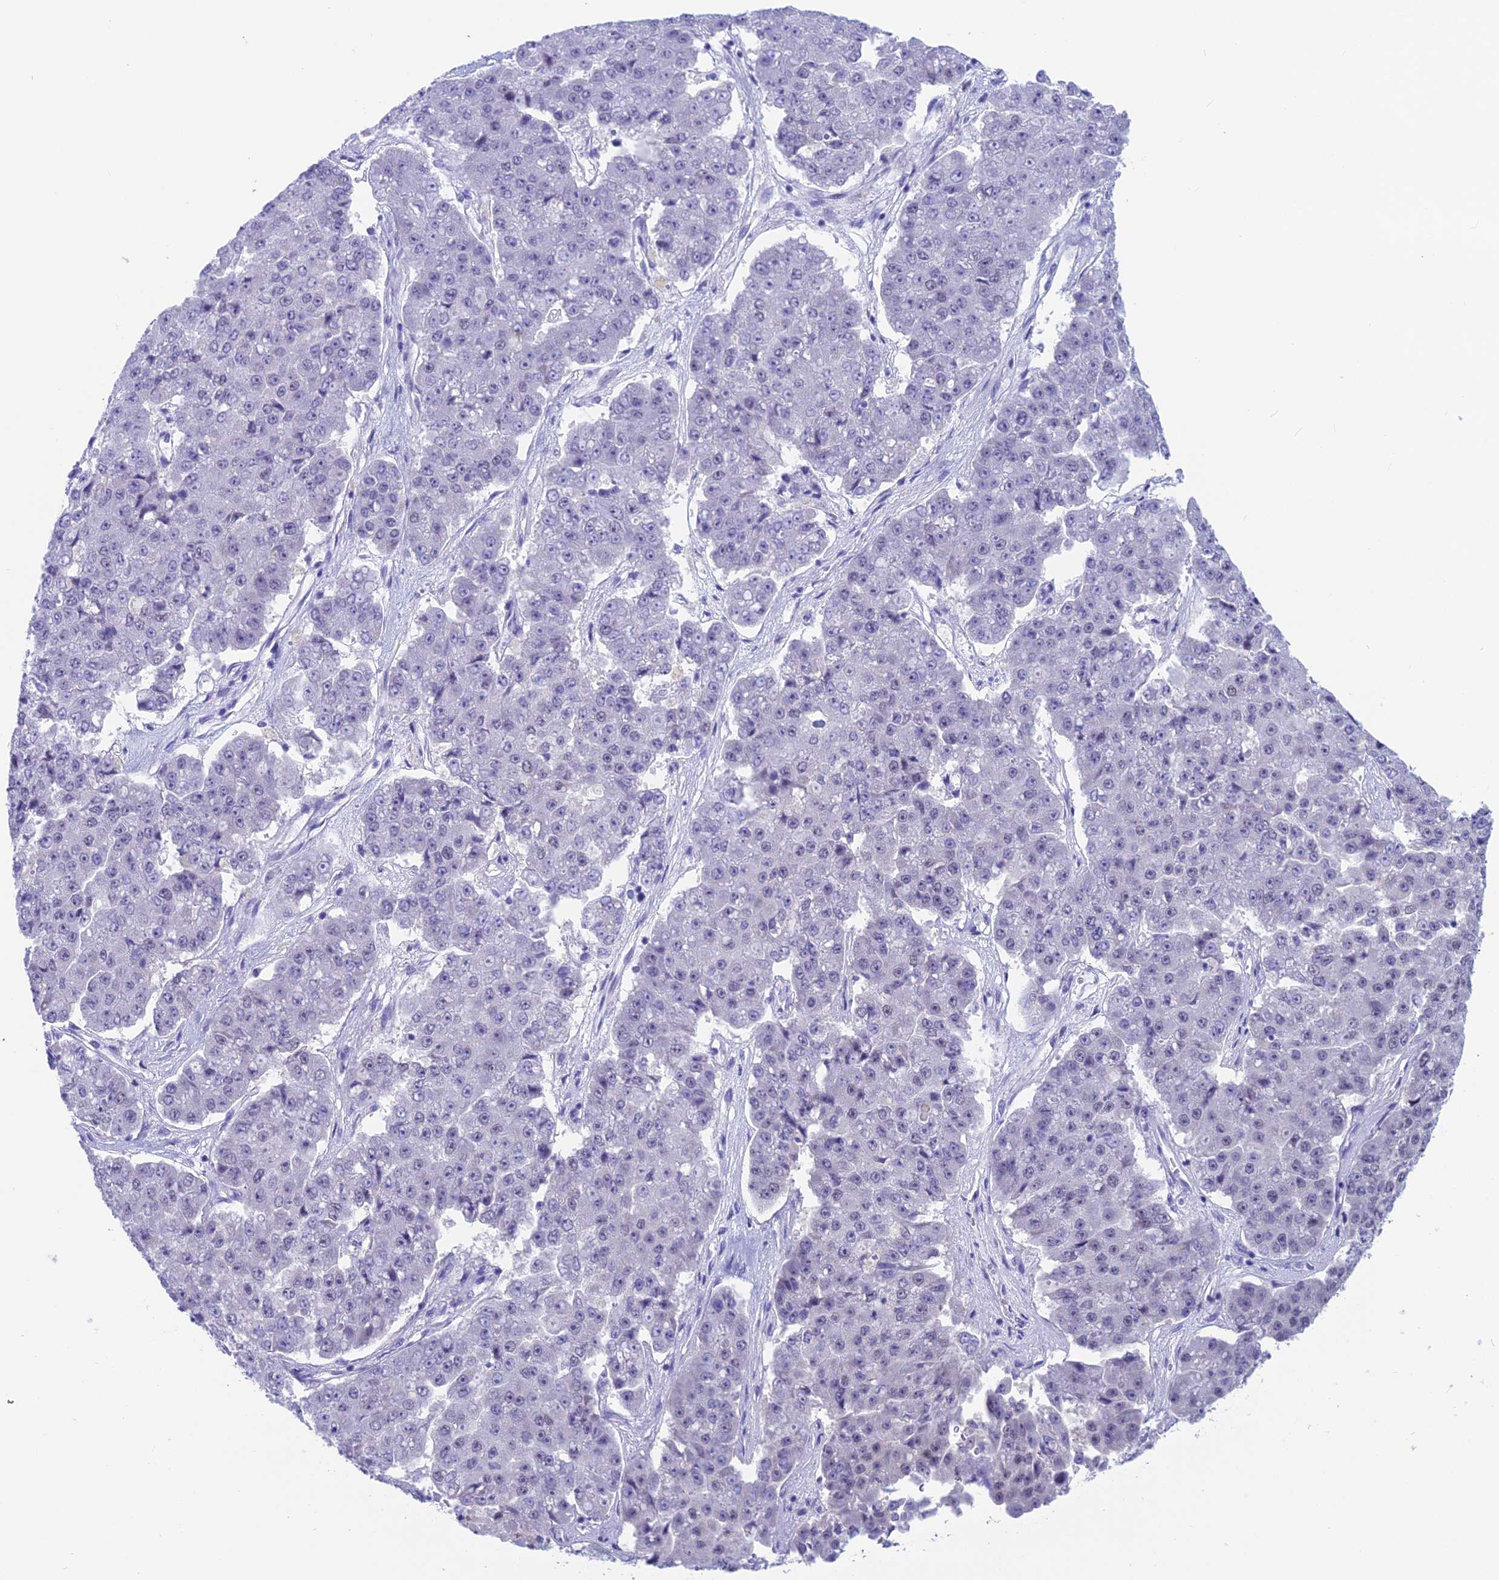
{"staining": {"intensity": "negative", "quantity": "none", "location": "none"}, "tissue": "pancreatic cancer", "cell_type": "Tumor cells", "image_type": "cancer", "snomed": [{"axis": "morphology", "description": "Adenocarcinoma, NOS"}, {"axis": "topography", "description": "Pancreas"}], "caption": "Immunohistochemistry (IHC) image of human pancreatic adenocarcinoma stained for a protein (brown), which reveals no expression in tumor cells.", "gene": "SNTN", "patient": {"sex": "male", "age": 50}}